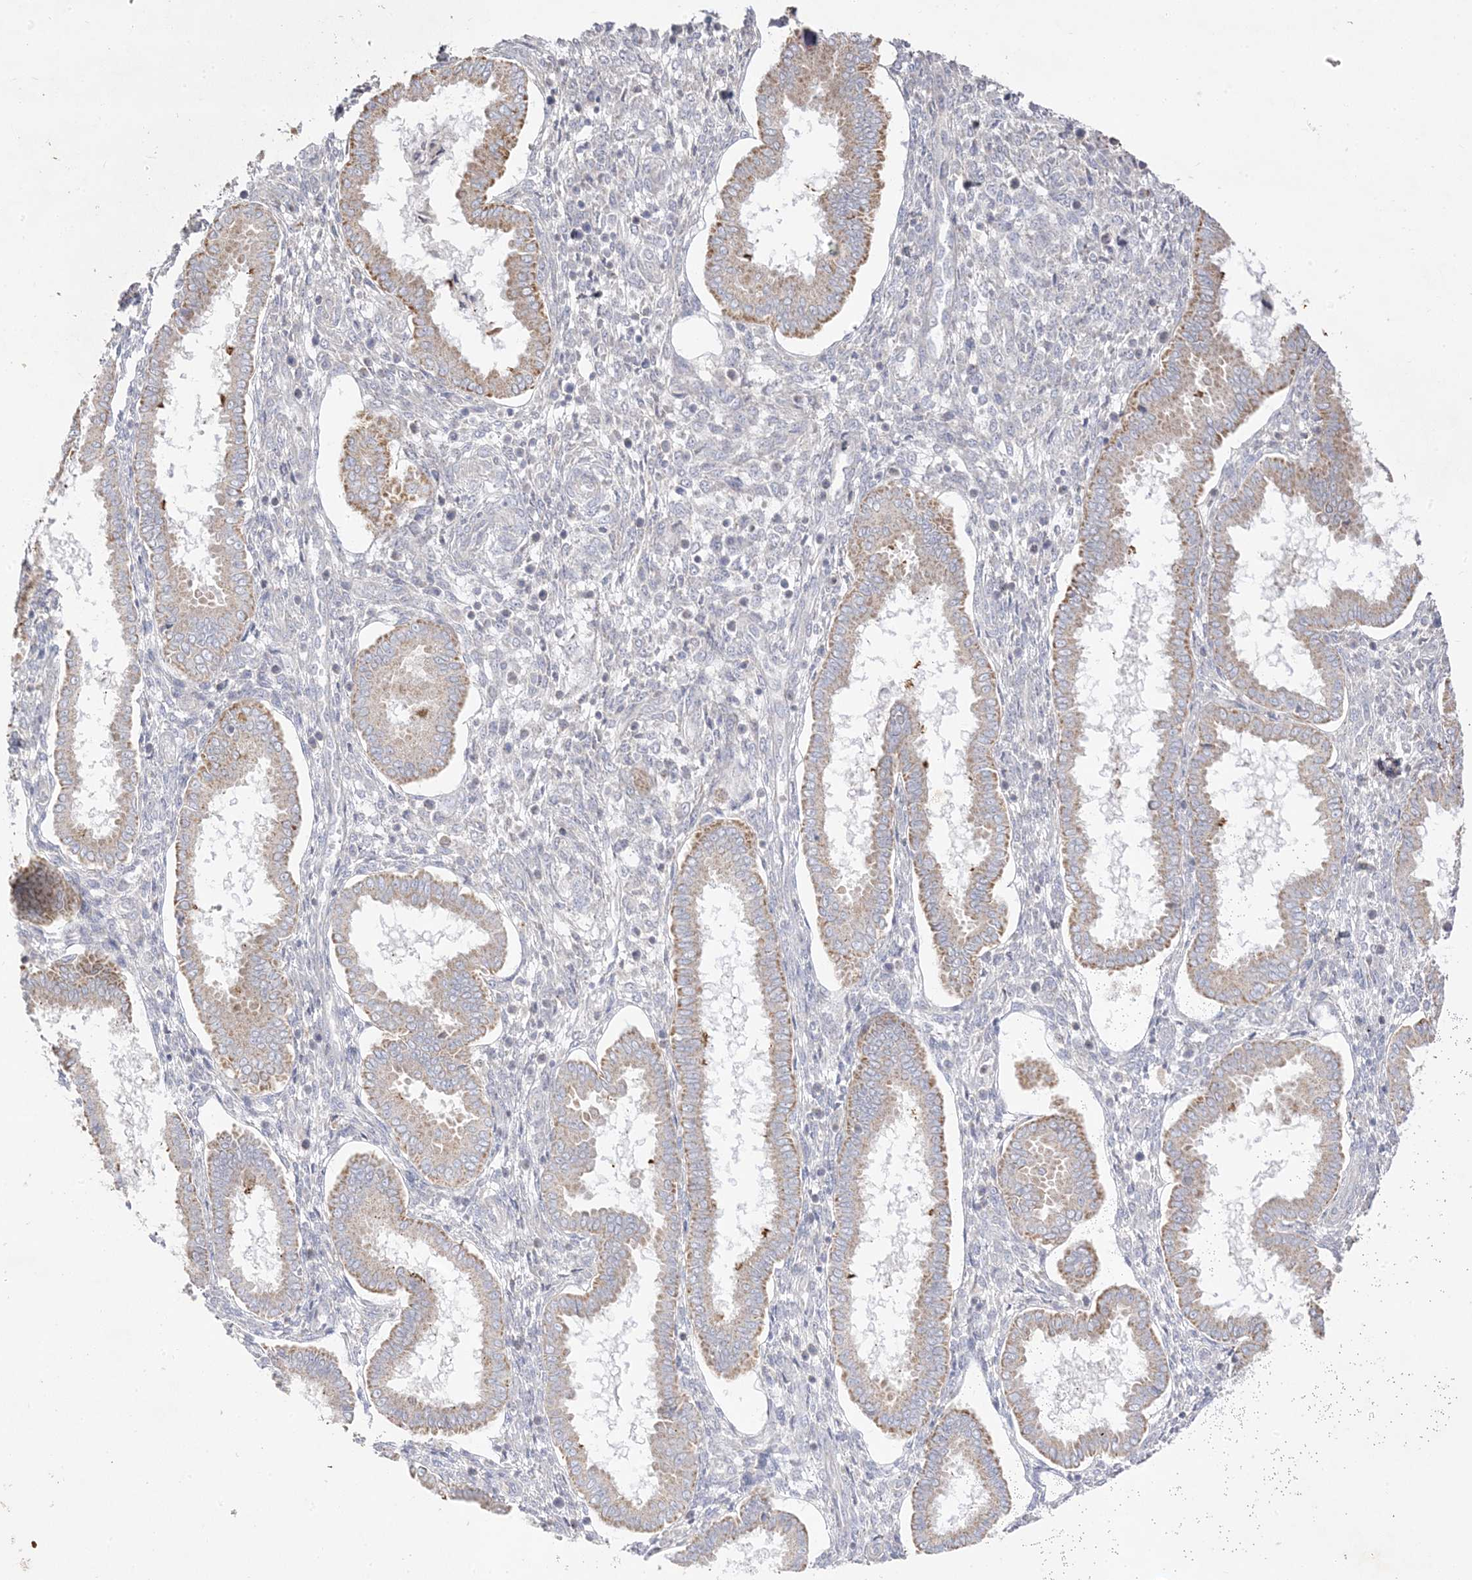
{"staining": {"intensity": "negative", "quantity": "none", "location": "none"}, "tissue": "endometrium", "cell_type": "Cells in endometrial stroma", "image_type": "normal", "snomed": [{"axis": "morphology", "description": "Normal tissue, NOS"}, {"axis": "topography", "description": "Endometrium"}], "caption": "Immunohistochemistry (IHC) image of normal human endometrium stained for a protein (brown), which reveals no staining in cells in endometrial stroma.", "gene": "TRANK1", "patient": {"sex": "female", "age": 24}}